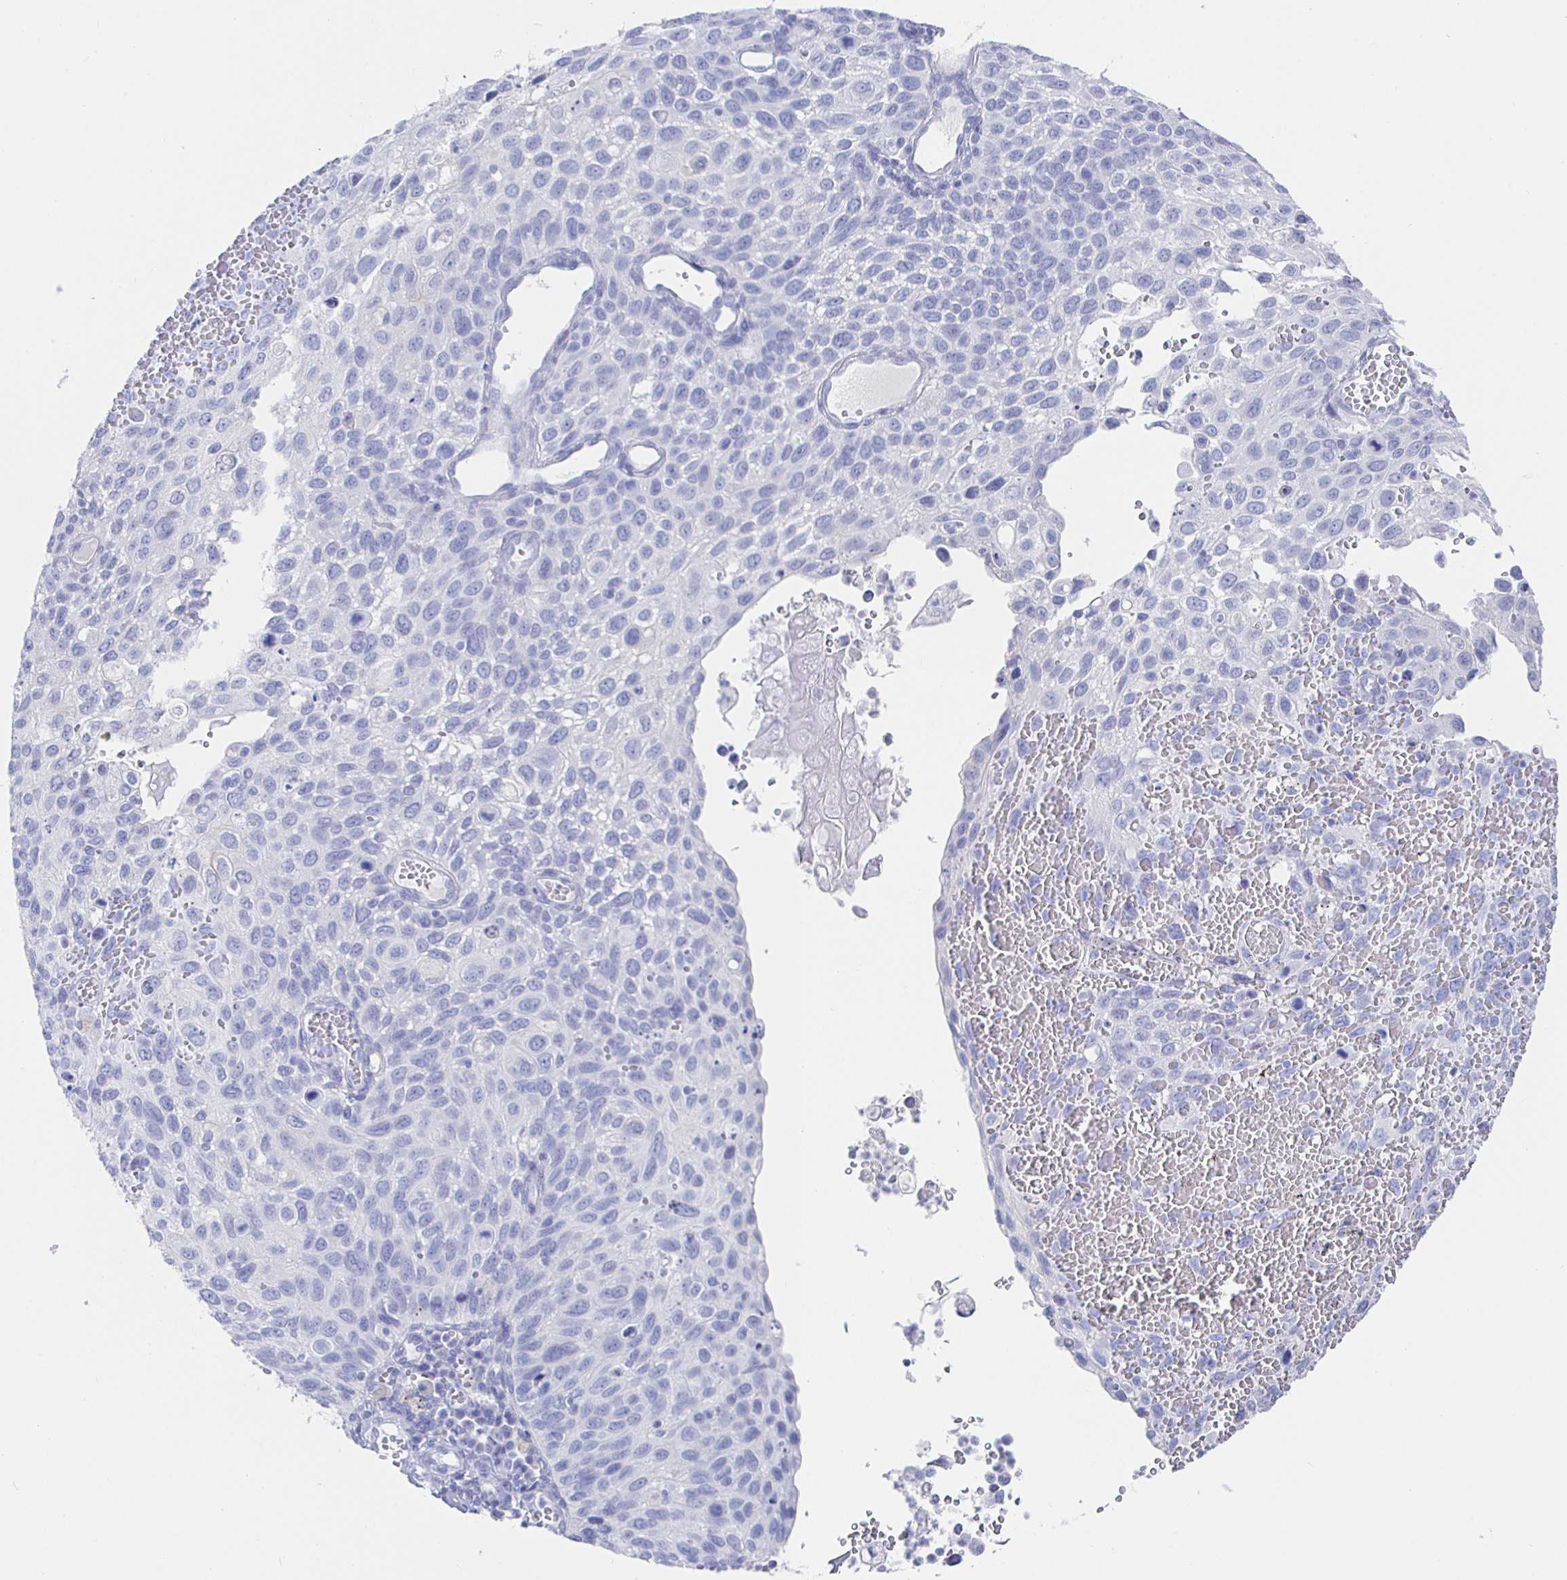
{"staining": {"intensity": "negative", "quantity": "none", "location": "none"}, "tissue": "cervical cancer", "cell_type": "Tumor cells", "image_type": "cancer", "snomed": [{"axis": "morphology", "description": "Squamous cell carcinoma, NOS"}, {"axis": "topography", "description": "Cervix"}], "caption": "Human cervical cancer stained for a protein using immunohistochemistry (IHC) reveals no positivity in tumor cells.", "gene": "CLCA1", "patient": {"sex": "female", "age": 70}}